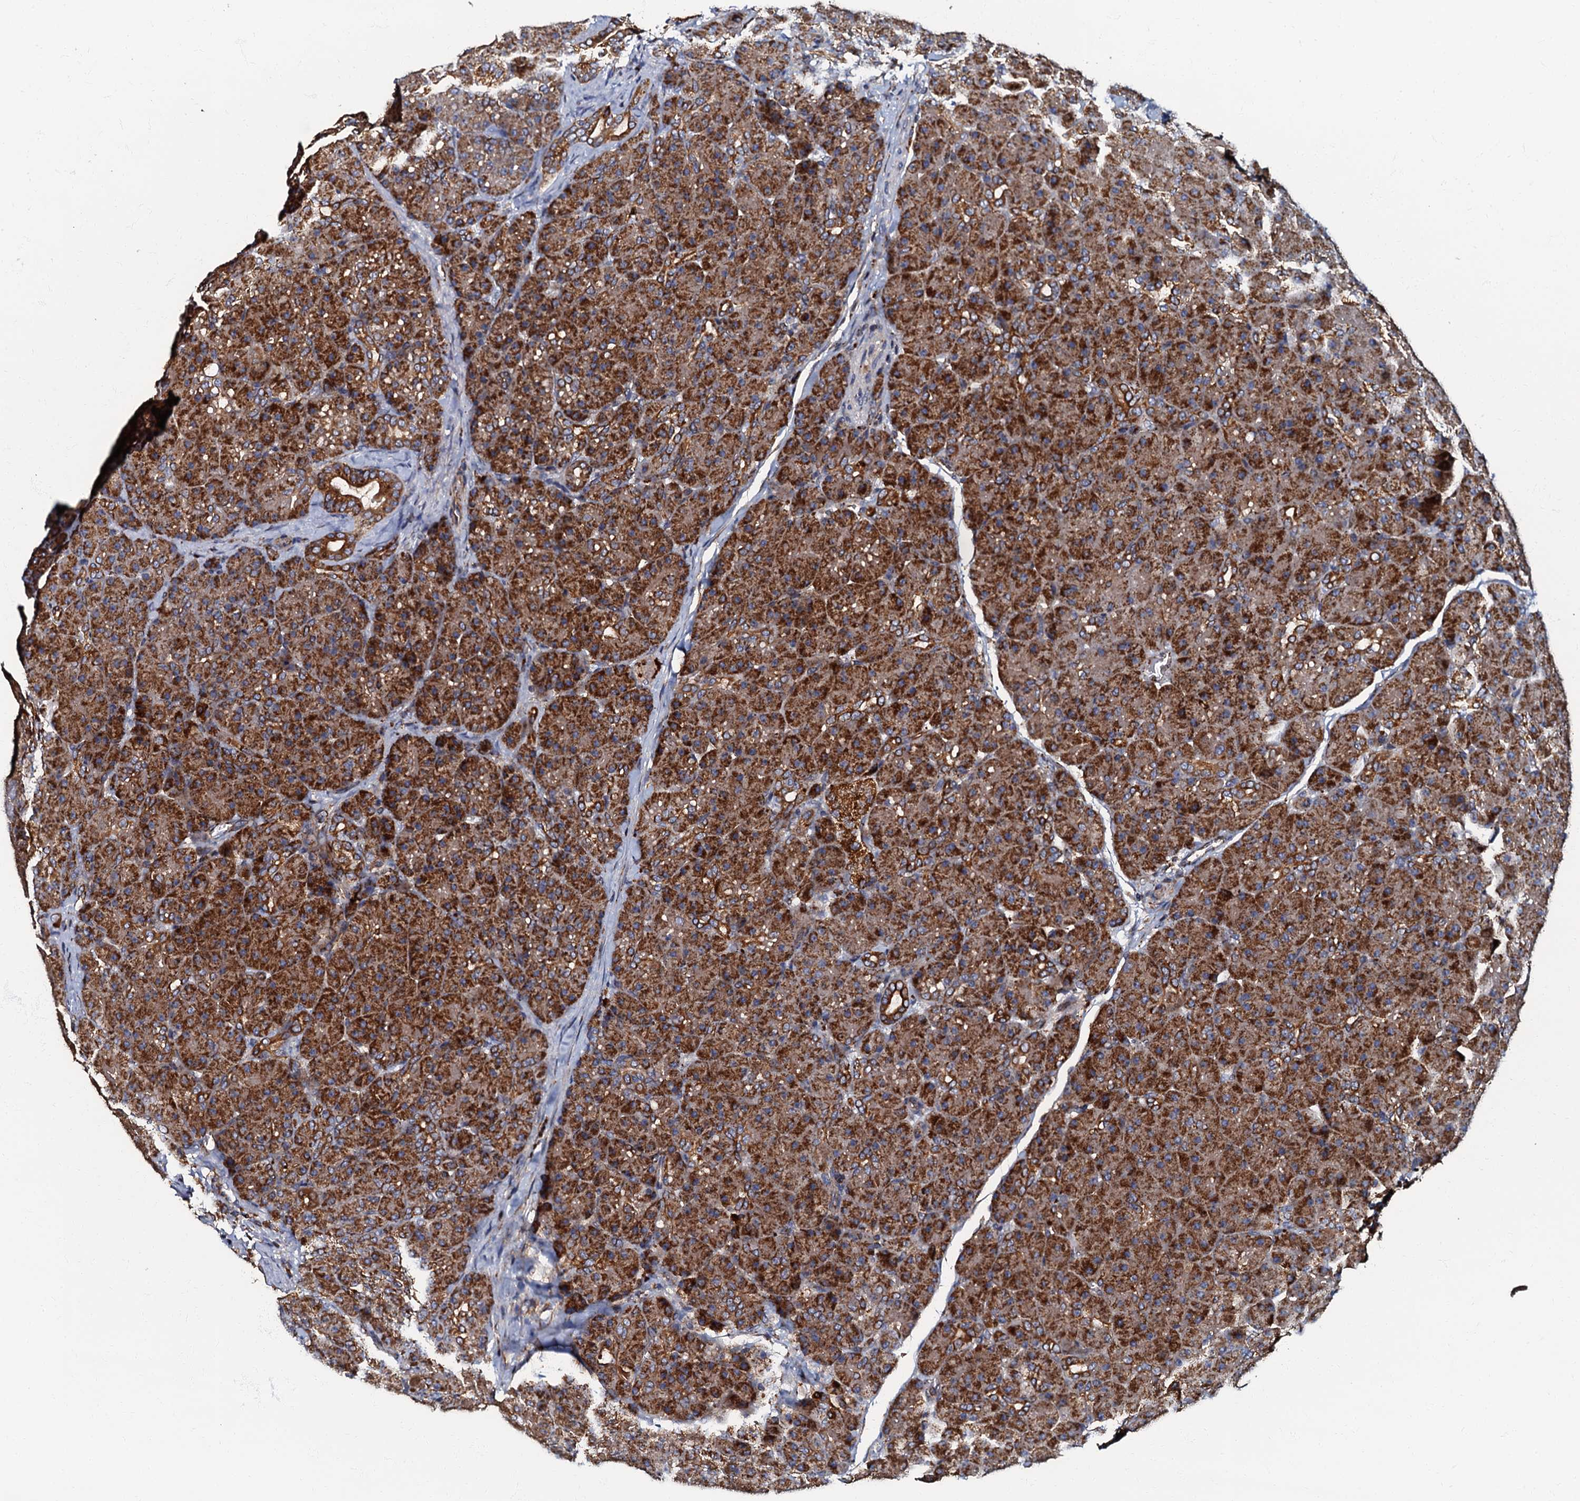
{"staining": {"intensity": "strong", "quantity": ">75%", "location": "cytoplasmic/membranous"}, "tissue": "pancreas", "cell_type": "Exocrine glandular cells", "image_type": "normal", "snomed": [{"axis": "morphology", "description": "Normal tissue, NOS"}, {"axis": "topography", "description": "Pancreas"}], "caption": "Approximately >75% of exocrine glandular cells in benign pancreas exhibit strong cytoplasmic/membranous protein expression as visualized by brown immunohistochemical staining.", "gene": "NDUFA12", "patient": {"sex": "male", "age": 66}}